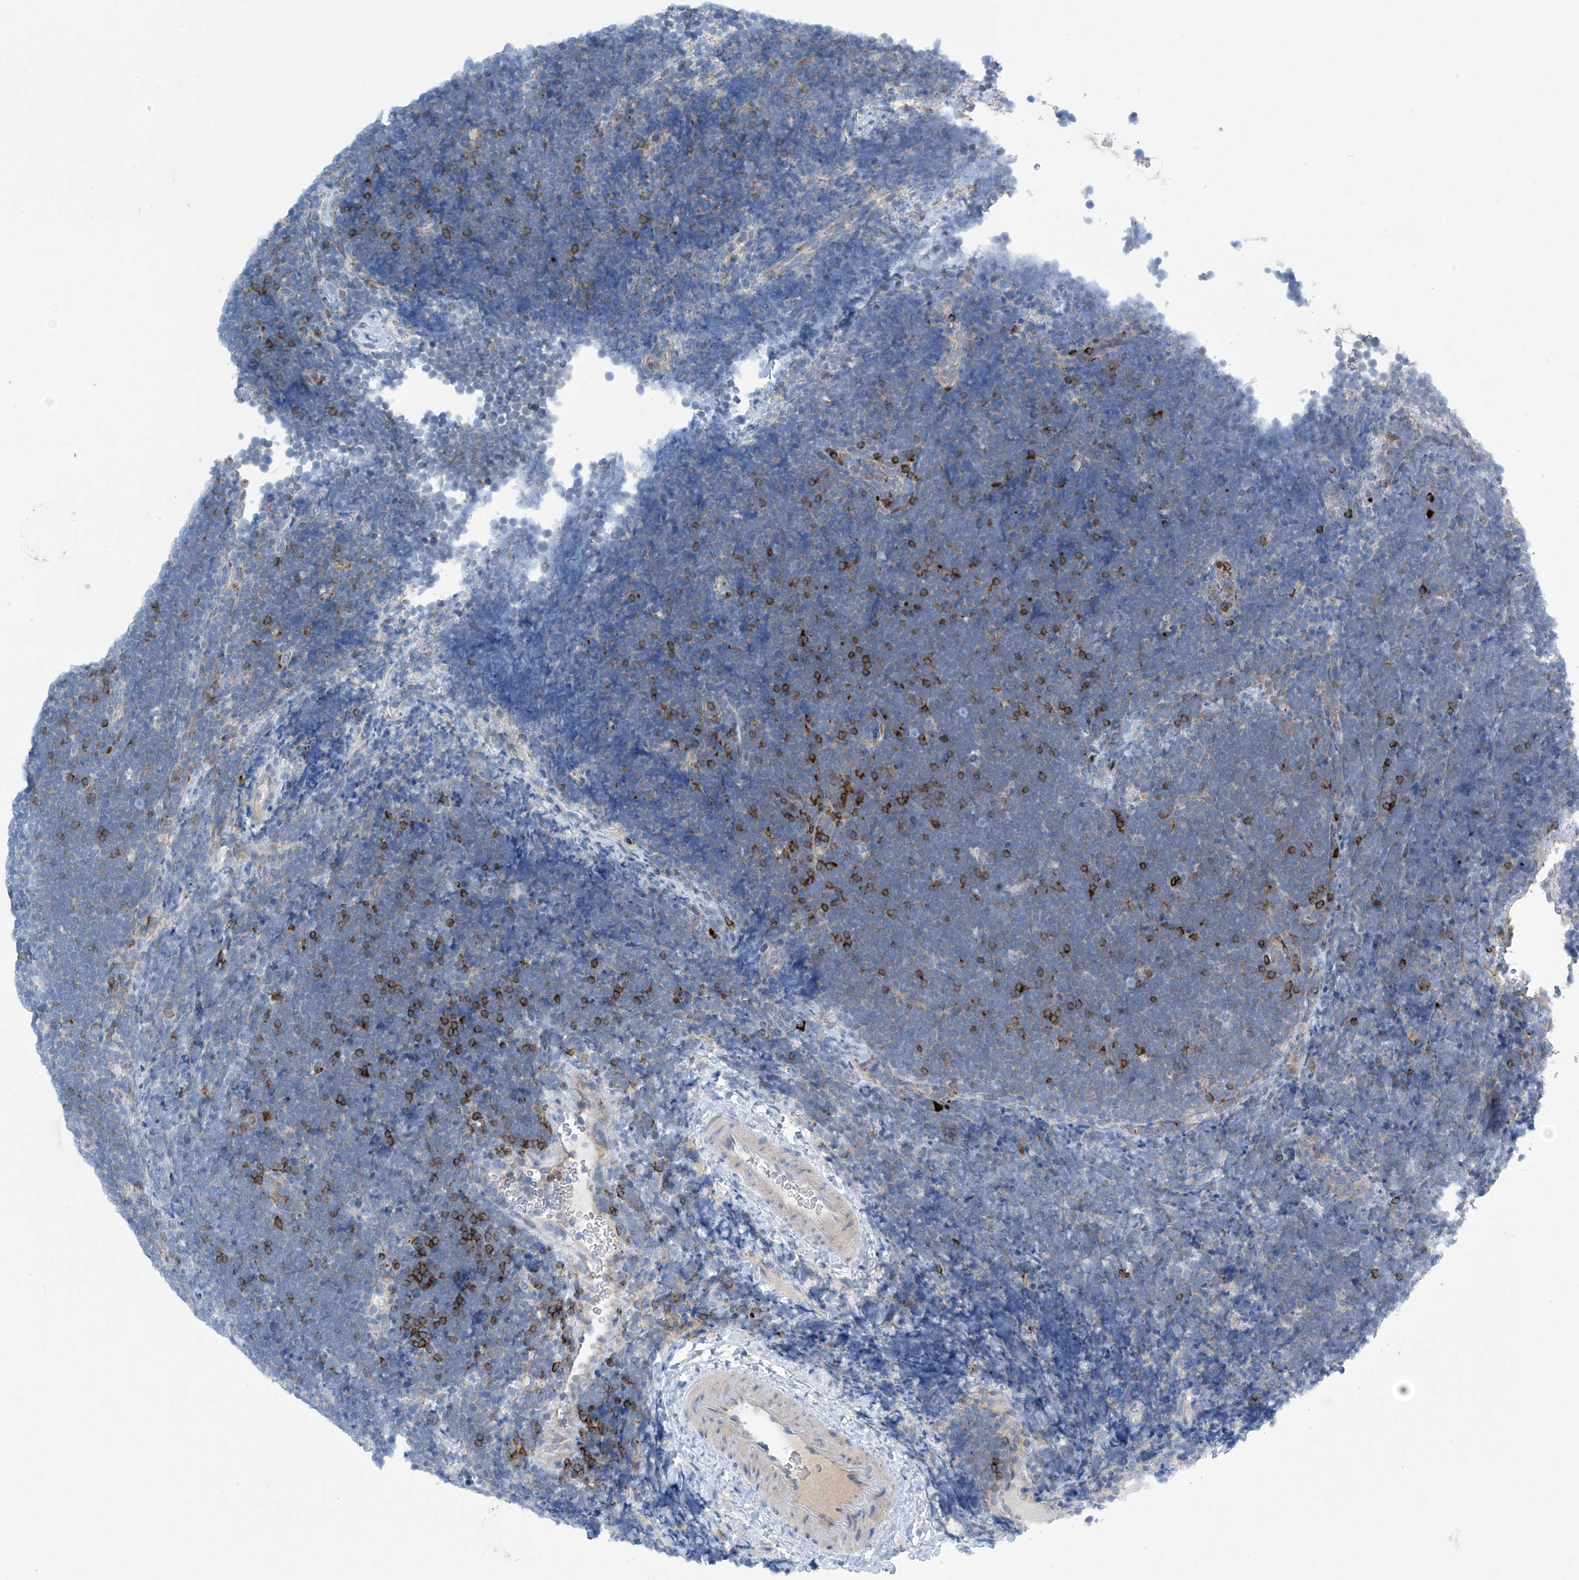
{"staining": {"intensity": "negative", "quantity": "none", "location": "none"}, "tissue": "lymphoma", "cell_type": "Tumor cells", "image_type": "cancer", "snomed": [{"axis": "morphology", "description": "Malignant lymphoma, non-Hodgkin's type, High grade"}, {"axis": "topography", "description": "Lymph node"}], "caption": "High magnification brightfield microscopy of high-grade malignant lymphoma, non-Hodgkin's type stained with DAB (3,3'-diaminobenzidine) (brown) and counterstained with hematoxylin (blue): tumor cells show no significant expression.", "gene": "IBA57", "patient": {"sex": "male", "age": 13}}